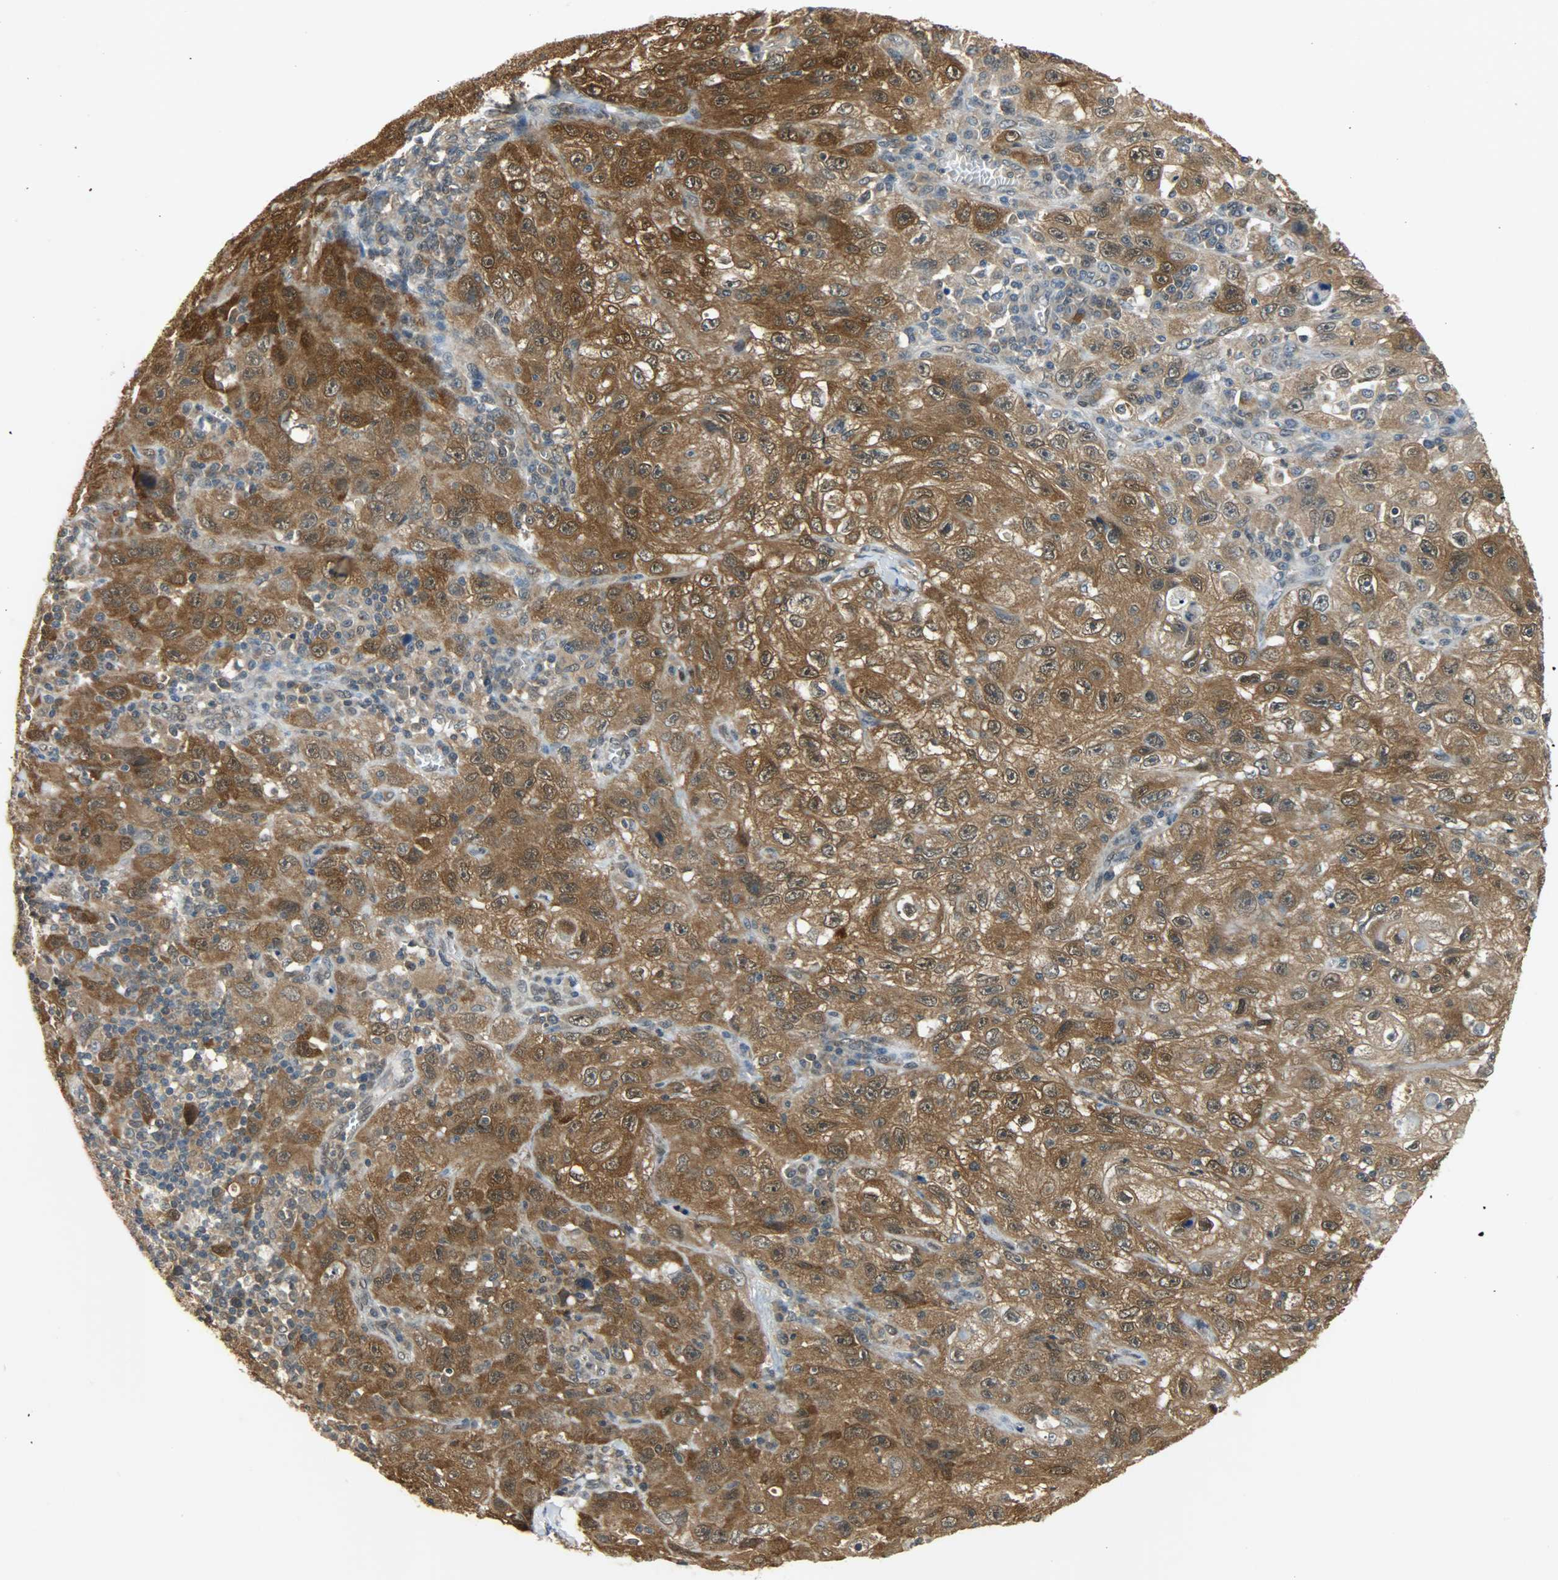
{"staining": {"intensity": "strong", "quantity": ">75%", "location": "cytoplasmic/membranous,nuclear"}, "tissue": "skin cancer", "cell_type": "Tumor cells", "image_type": "cancer", "snomed": [{"axis": "morphology", "description": "Squamous cell carcinoma, NOS"}, {"axis": "topography", "description": "Skin"}], "caption": "Protein staining demonstrates strong cytoplasmic/membranous and nuclear positivity in about >75% of tumor cells in skin cancer.", "gene": "EIF4EBP1", "patient": {"sex": "male", "age": 75}}